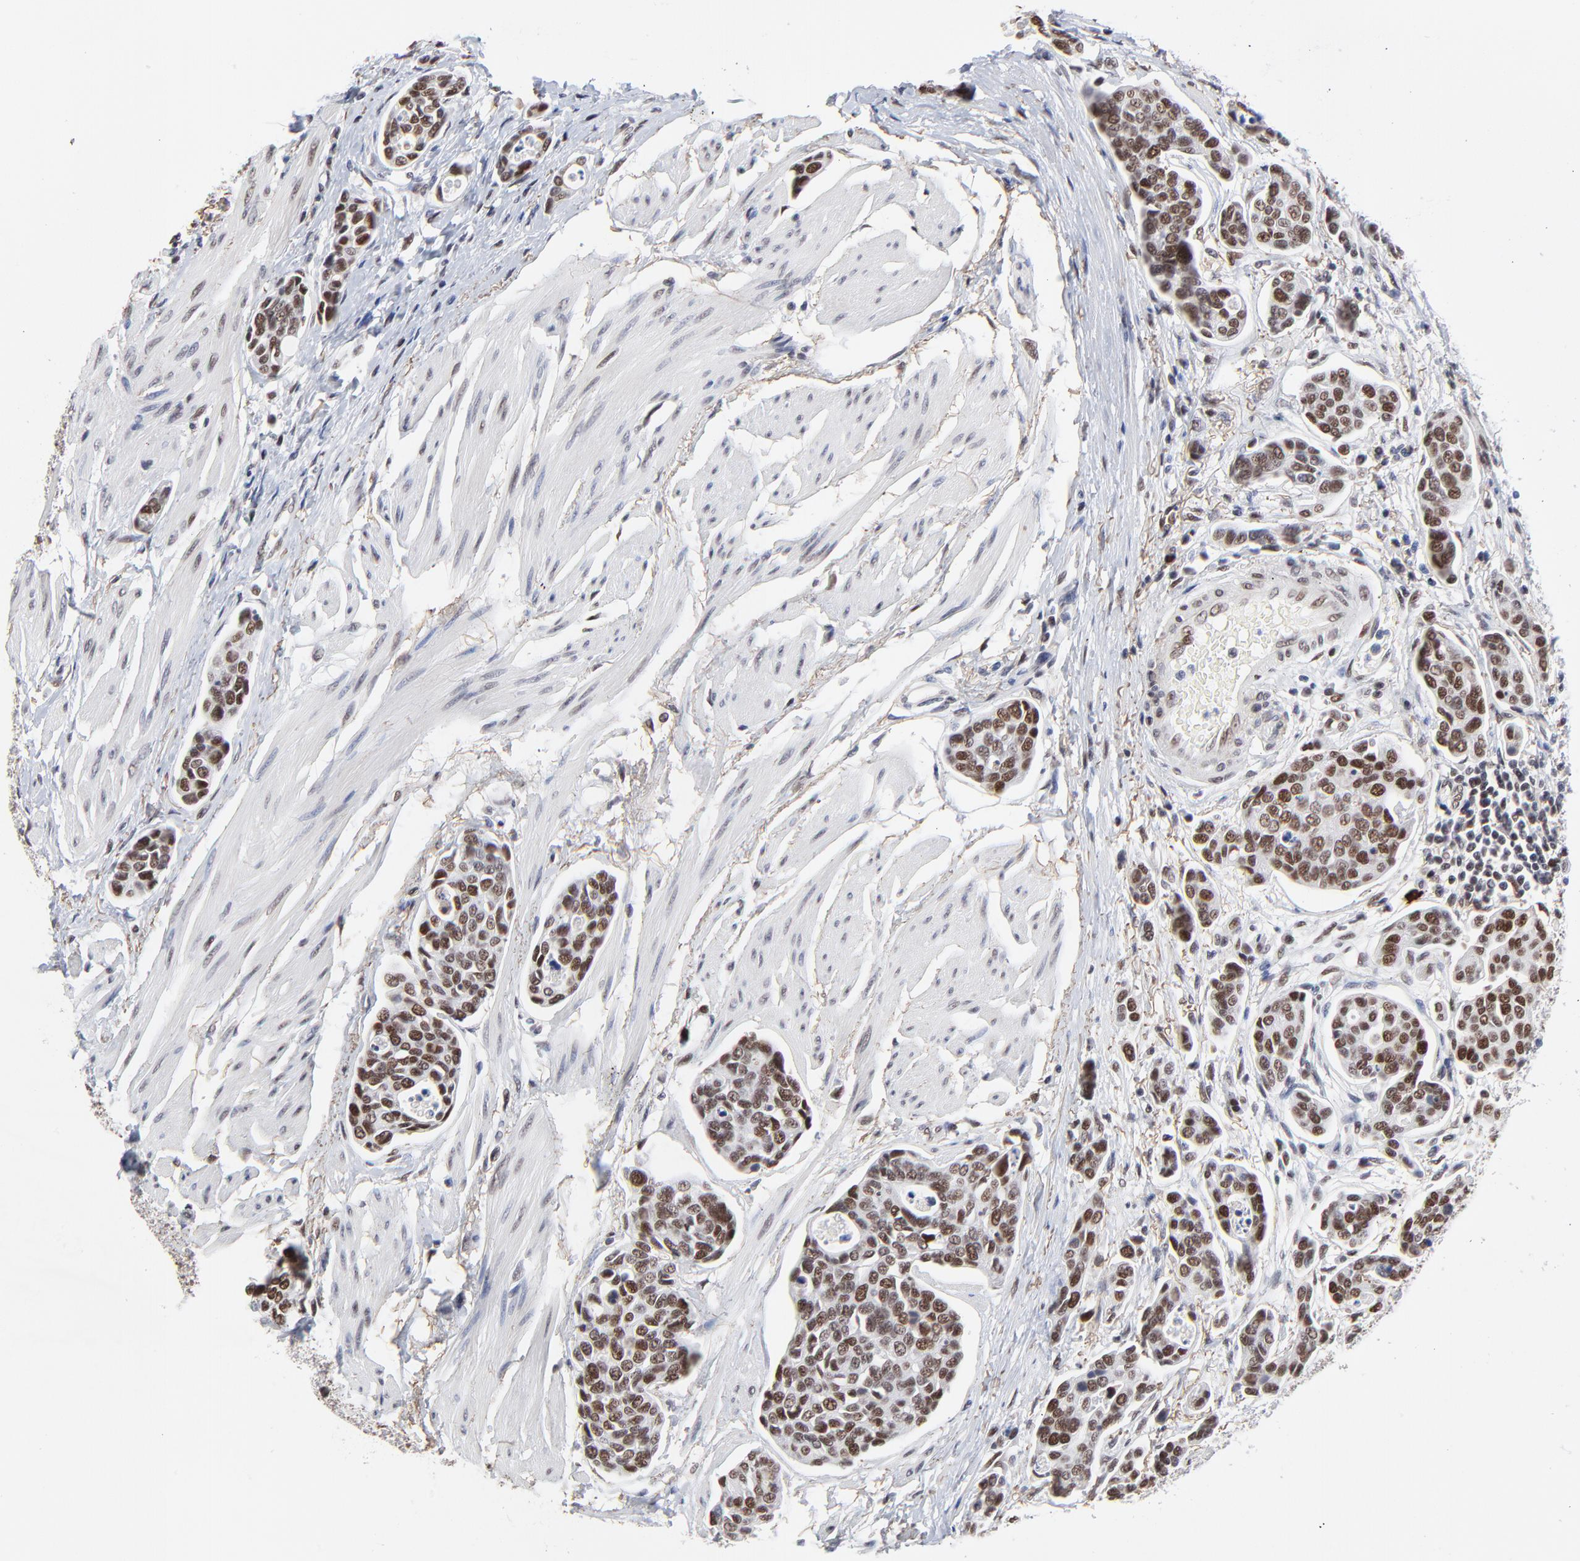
{"staining": {"intensity": "moderate", "quantity": ">75%", "location": "nuclear"}, "tissue": "urothelial cancer", "cell_type": "Tumor cells", "image_type": "cancer", "snomed": [{"axis": "morphology", "description": "Urothelial carcinoma, High grade"}, {"axis": "topography", "description": "Urinary bladder"}], "caption": "About >75% of tumor cells in human urothelial cancer exhibit moderate nuclear protein staining as visualized by brown immunohistochemical staining.", "gene": "OGFOD1", "patient": {"sex": "male", "age": 78}}